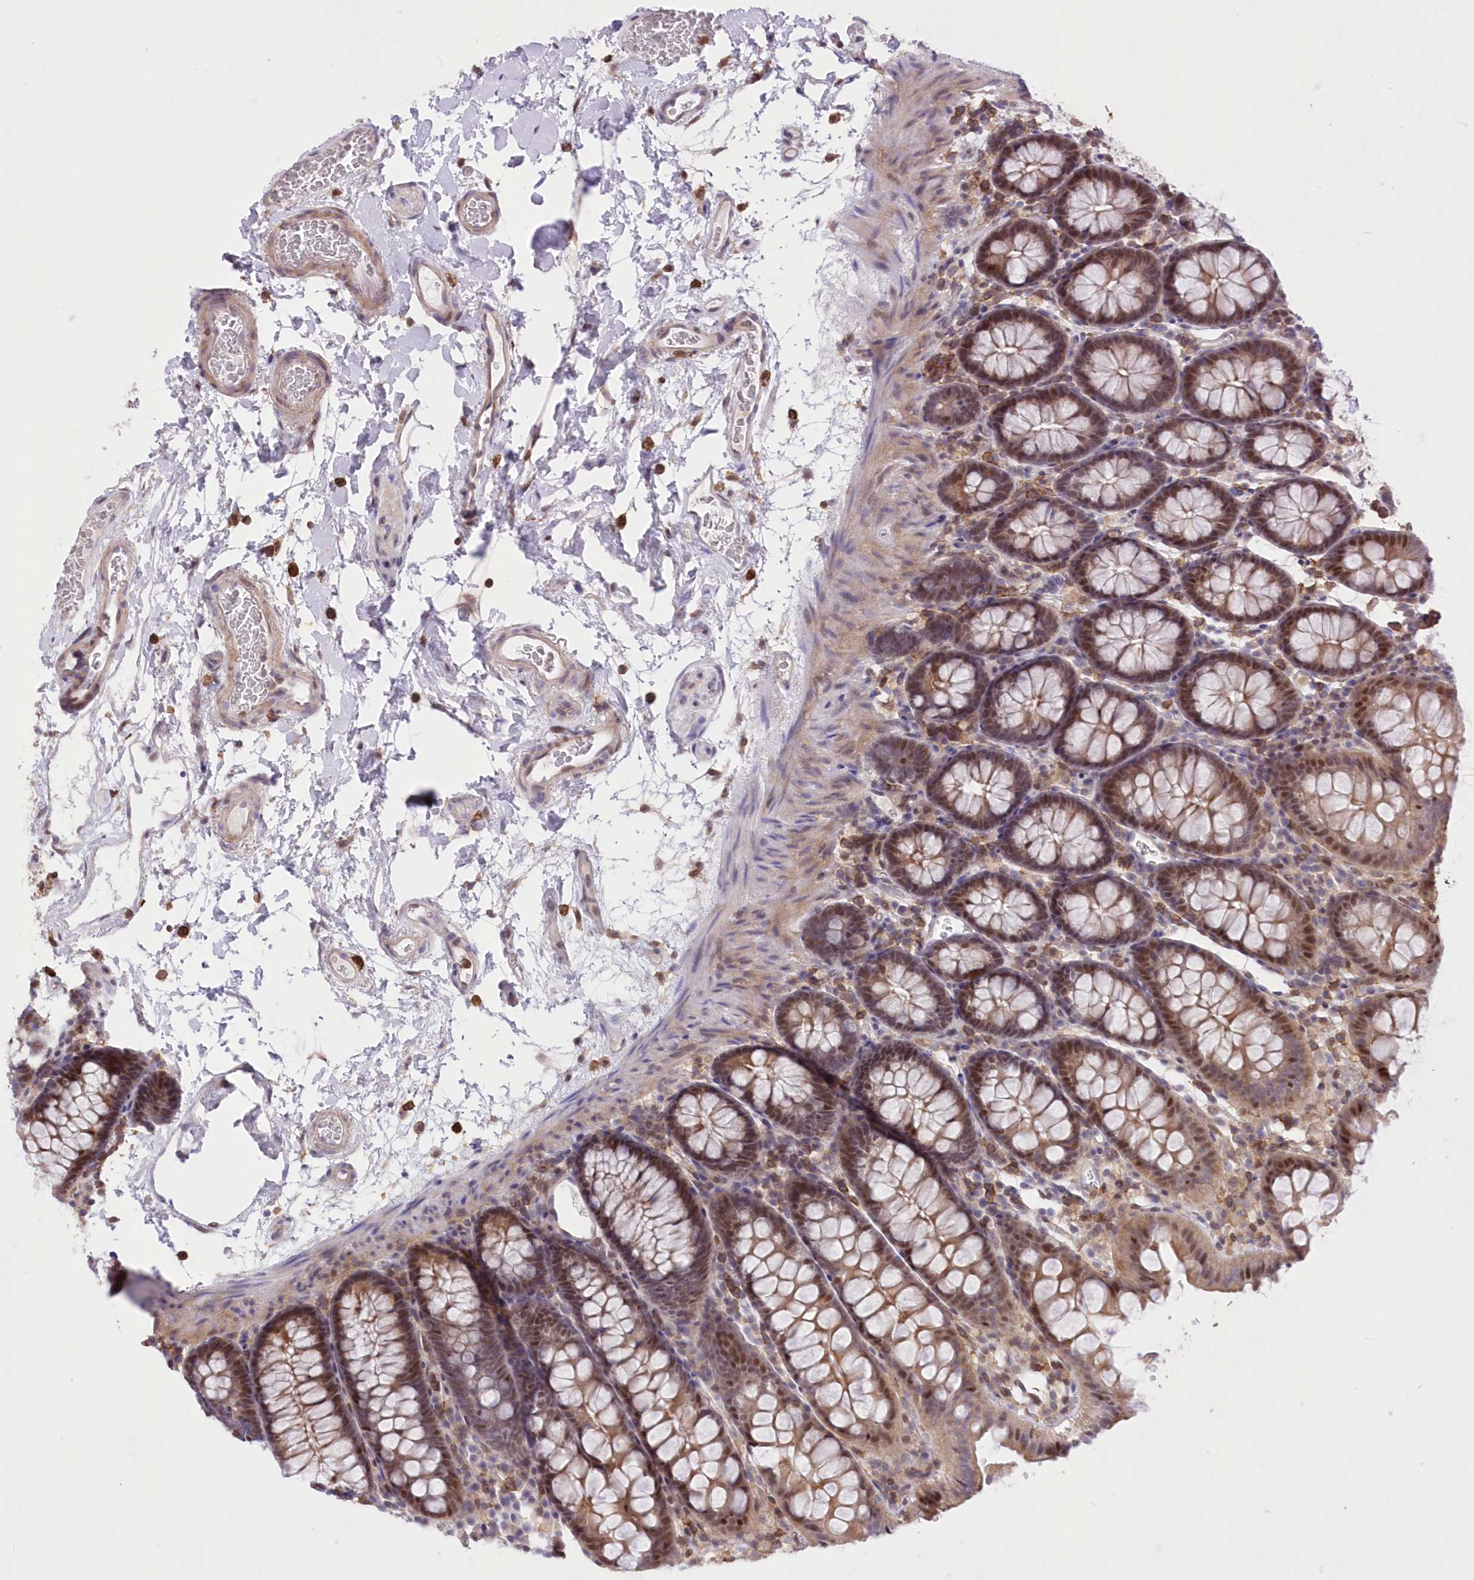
{"staining": {"intensity": "negative", "quantity": "none", "location": "none"}, "tissue": "colon", "cell_type": "Endothelial cells", "image_type": "normal", "snomed": [{"axis": "morphology", "description": "Normal tissue, NOS"}, {"axis": "topography", "description": "Colon"}], "caption": "A high-resolution histopathology image shows immunohistochemistry staining of unremarkable colon, which demonstrates no significant staining in endothelial cells.", "gene": "RNPEPL1", "patient": {"sex": "male", "age": 75}}